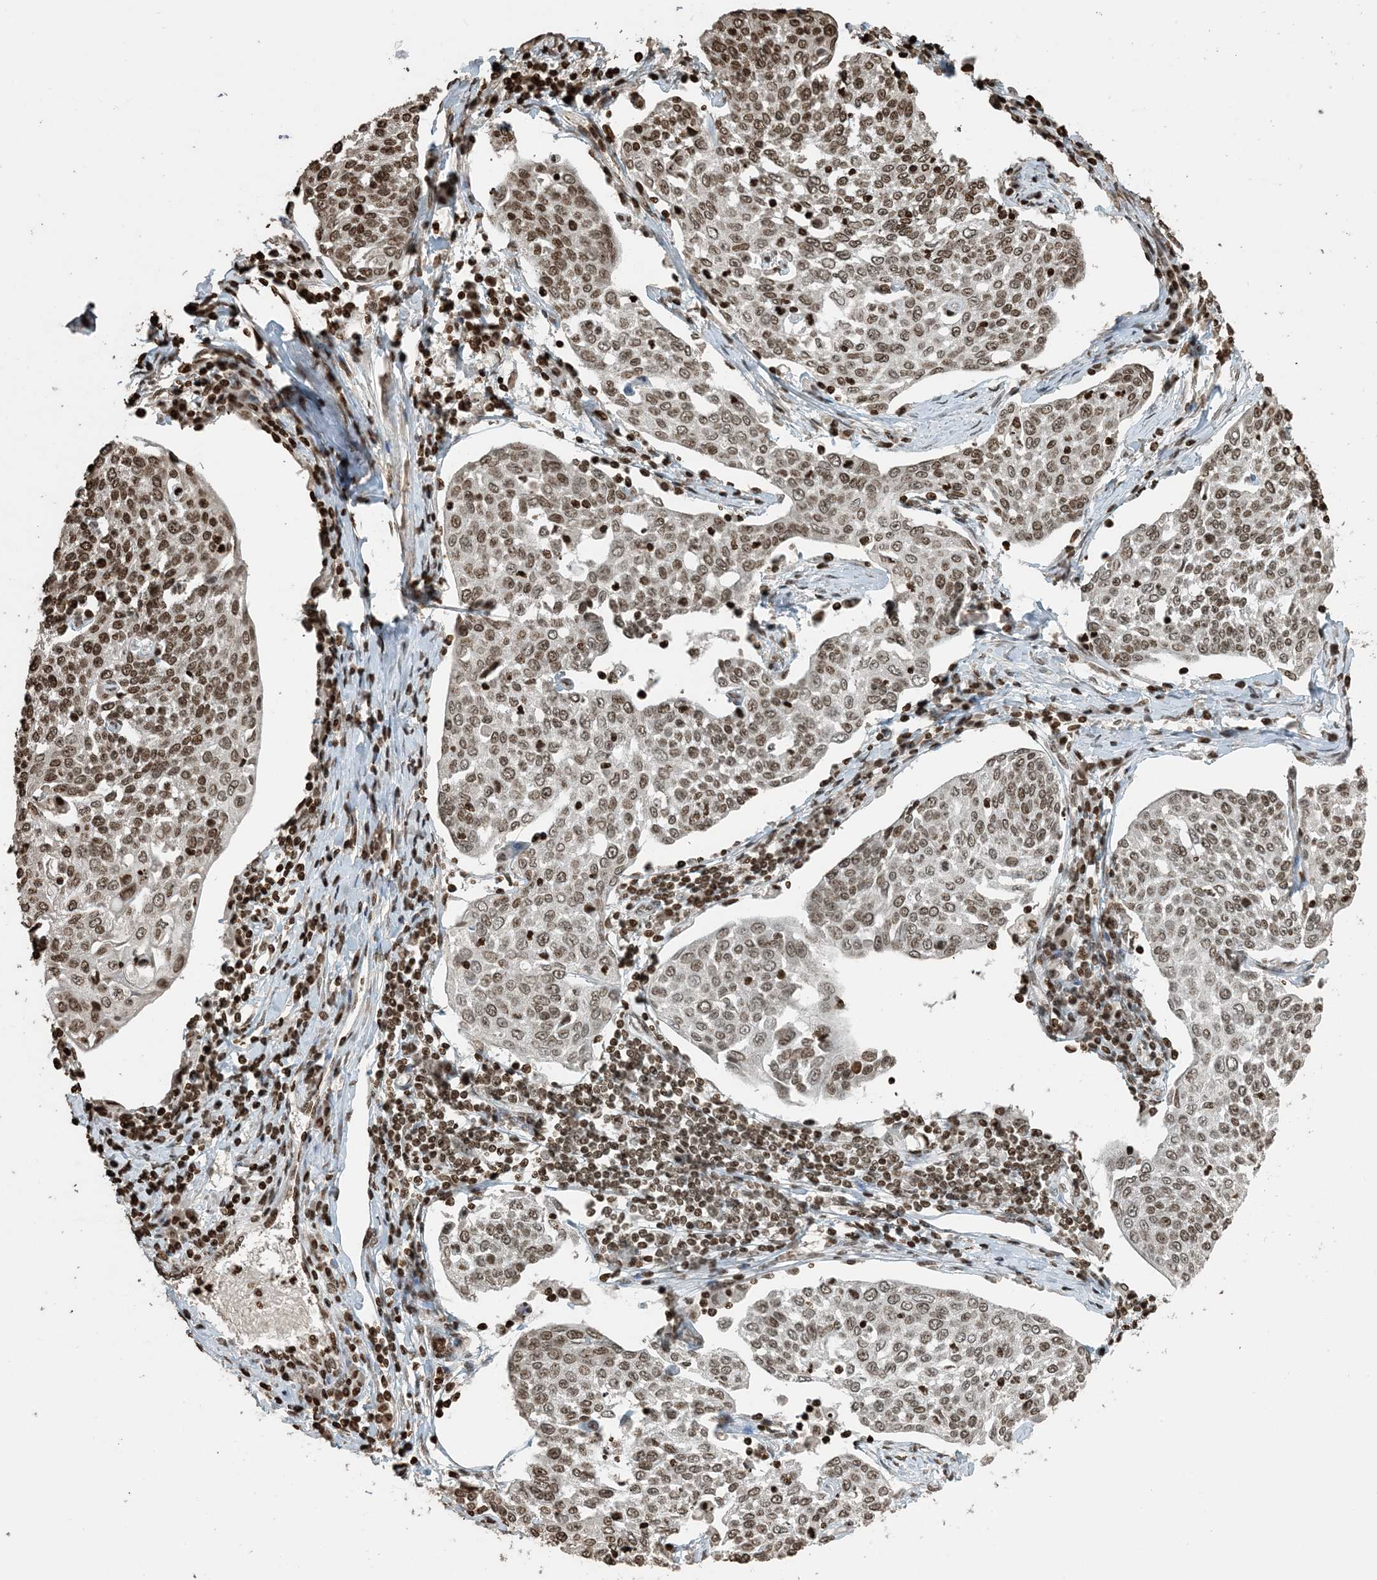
{"staining": {"intensity": "moderate", "quantity": "25%-75%", "location": "nuclear"}, "tissue": "cervical cancer", "cell_type": "Tumor cells", "image_type": "cancer", "snomed": [{"axis": "morphology", "description": "Squamous cell carcinoma, NOS"}, {"axis": "topography", "description": "Cervix"}], "caption": "Brown immunohistochemical staining in human cervical cancer demonstrates moderate nuclear positivity in approximately 25%-75% of tumor cells. Nuclei are stained in blue.", "gene": "H3-3B", "patient": {"sex": "female", "age": 34}}